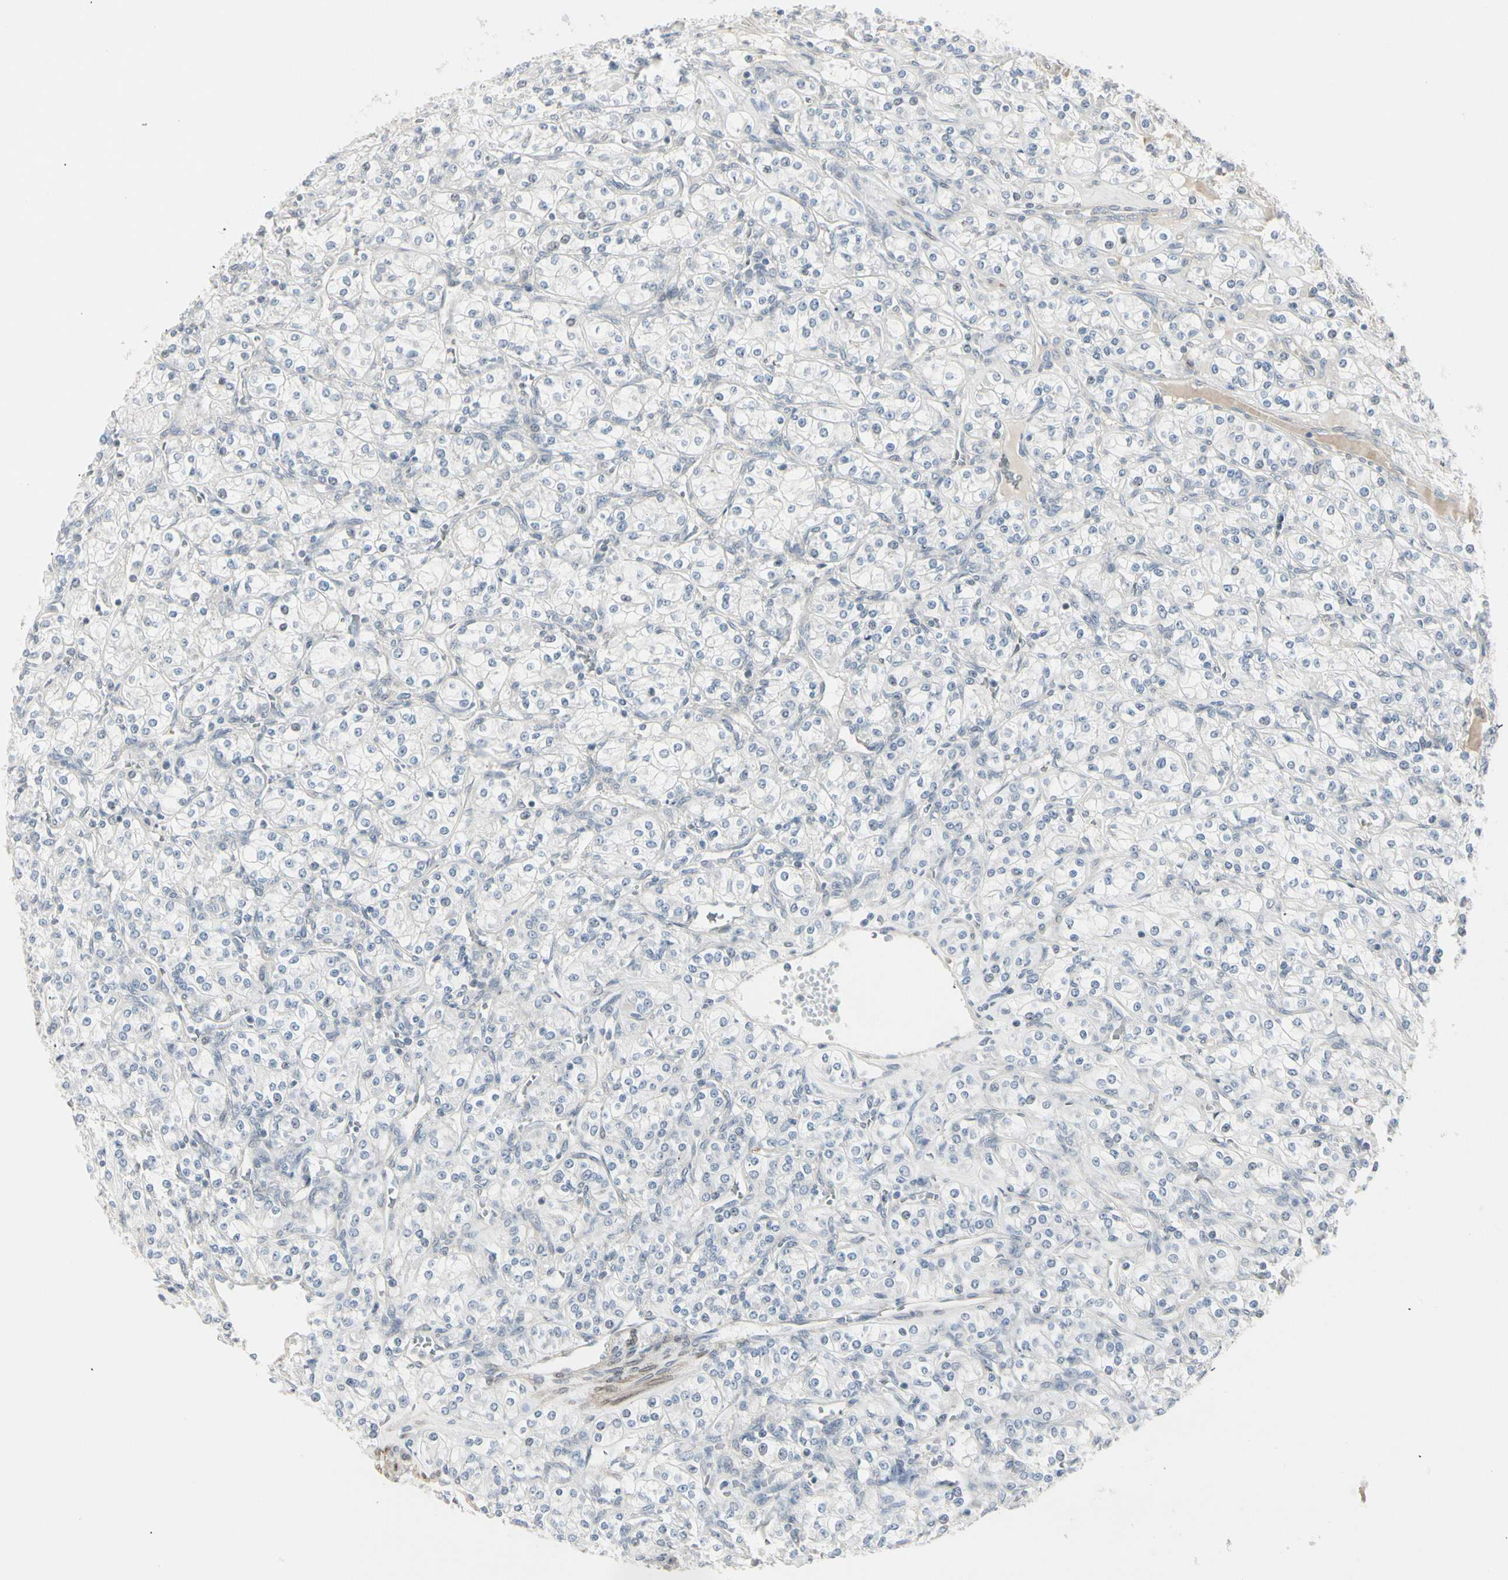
{"staining": {"intensity": "negative", "quantity": "none", "location": "none"}, "tissue": "renal cancer", "cell_type": "Tumor cells", "image_type": "cancer", "snomed": [{"axis": "morphology", "description": "Adenocarcinoma, NOS"}, {"axis": "topography", "description": "Kidney"}], "caption": "Tumor cells show no significant positivity in renal adenocarcinoma. Nuclei are stained in blue.", "gene": "DMPK", "patient": {"sex": "male", "age": 77}}